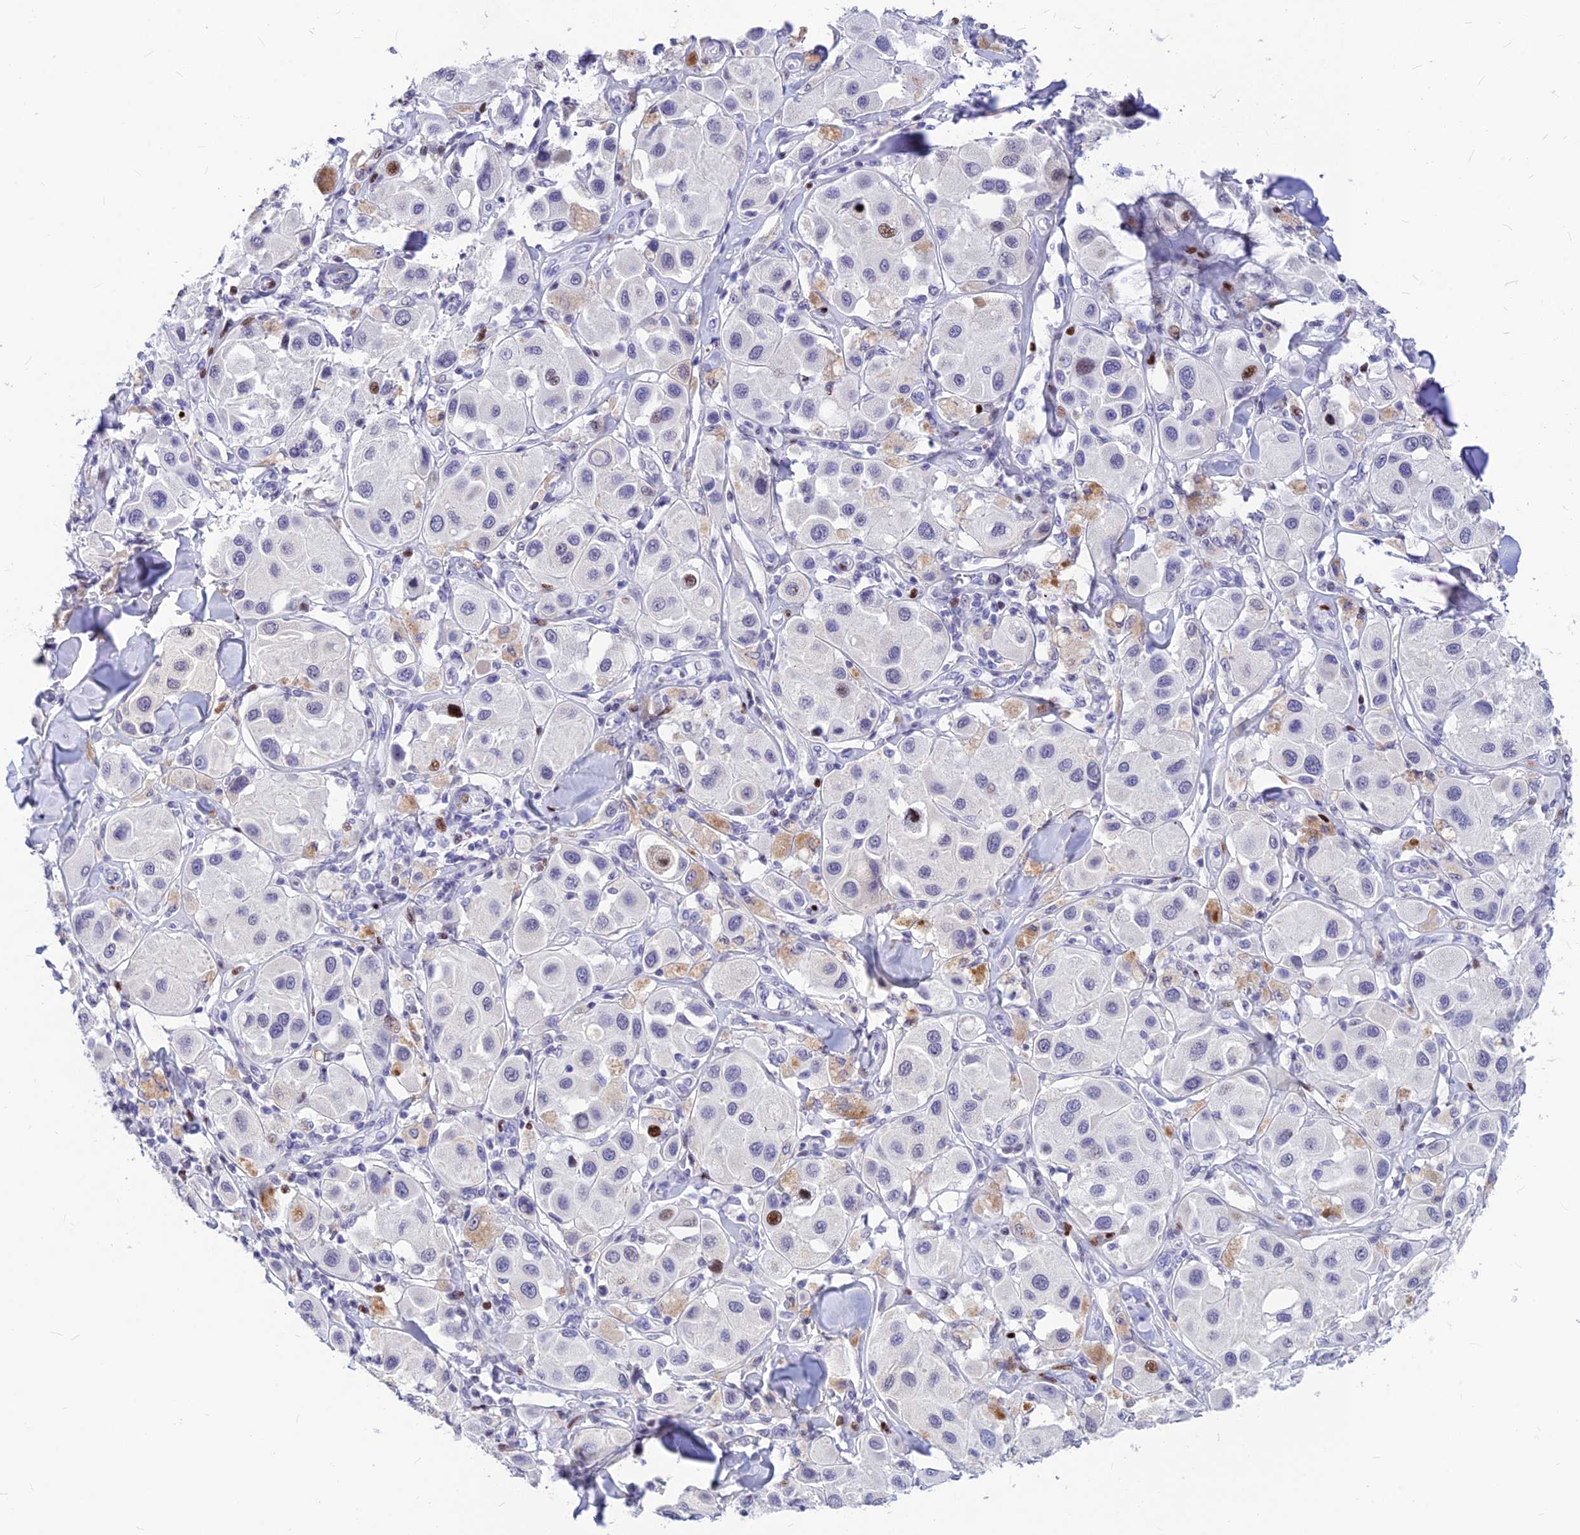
{"staining": {"intensity": "strong", "quantity": "<25%", "location": "nuclear"}, "tissue": "melanoma", "cell_type": "Tumor cells", "image_type": "cancer", "snomed": [{"axis": "morphology", "description": "Malignant melanoma, Metastatic site"}, {"axis": "topography", "description": "Skin"}], "caption": "Immunohistochemistry of malignant melanoma (metastatic site) reveals medium levels of strong nuclear expression in about <25% of tumor cells.", "gene": "PRPS1", "patient": {"sex": "male", "age": 41}}